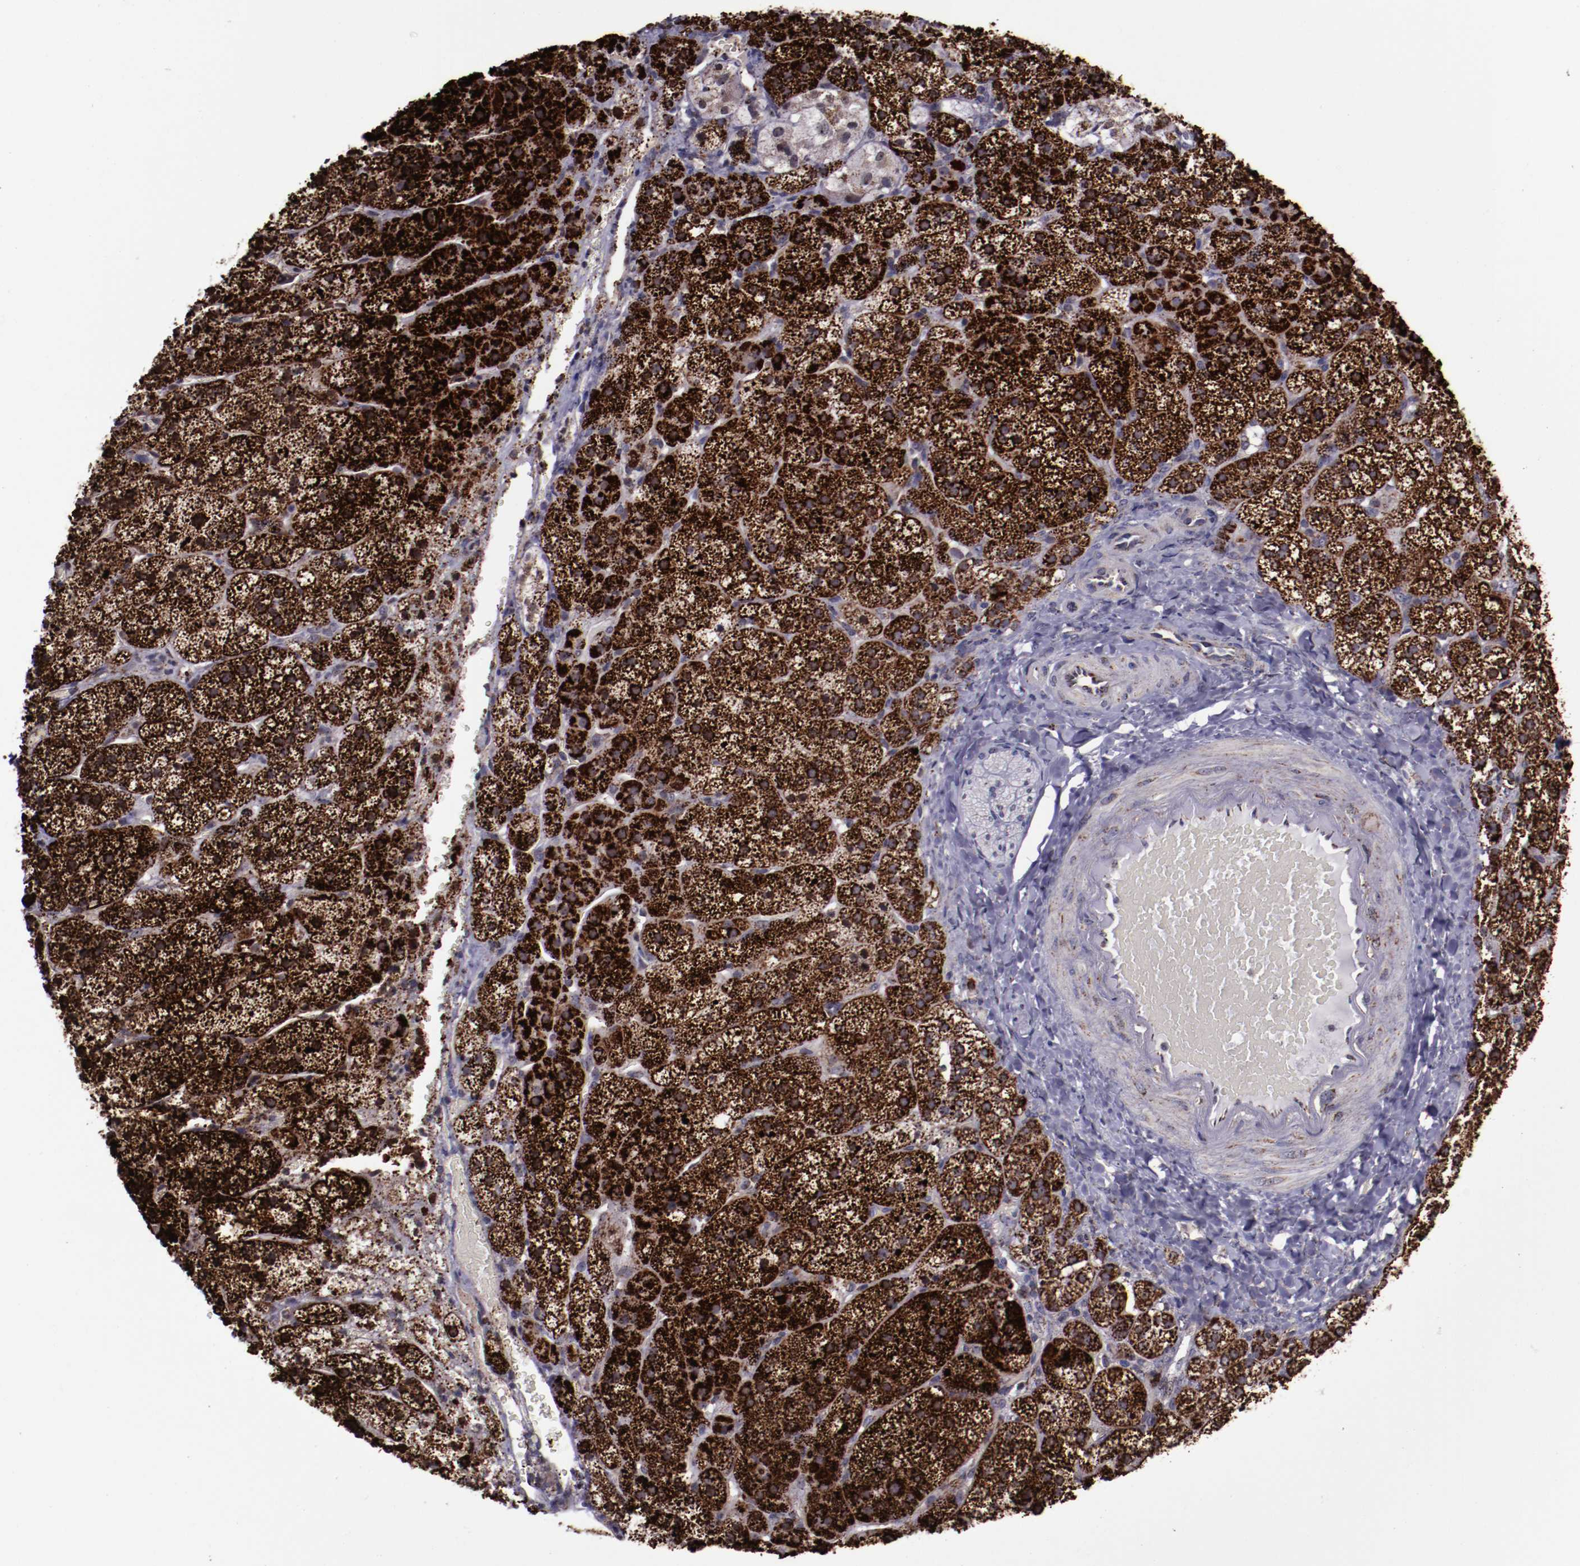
{"staining": {"intensity": "strong", "quantity": ">75%", "location": "cytoplasmic/membranous"}, "tissue": "adrenal gland", "cell_type": "Glandular cells", "image_type": "normal", "snomed": [{"axis": "morphology", "description": "Normal tissue, NOS"}, {"axis": "topography", "description": "Adrenal gland"}], "caption": "IHC micrograph of unremarkable human adrenal gland stained for a protein (brown), which shows high levels of strong cytoplasmic/membranous expression in about >75% of glandular cells.", "gene": "LONP1", "patient": {"sex": "female", "age": 44}}